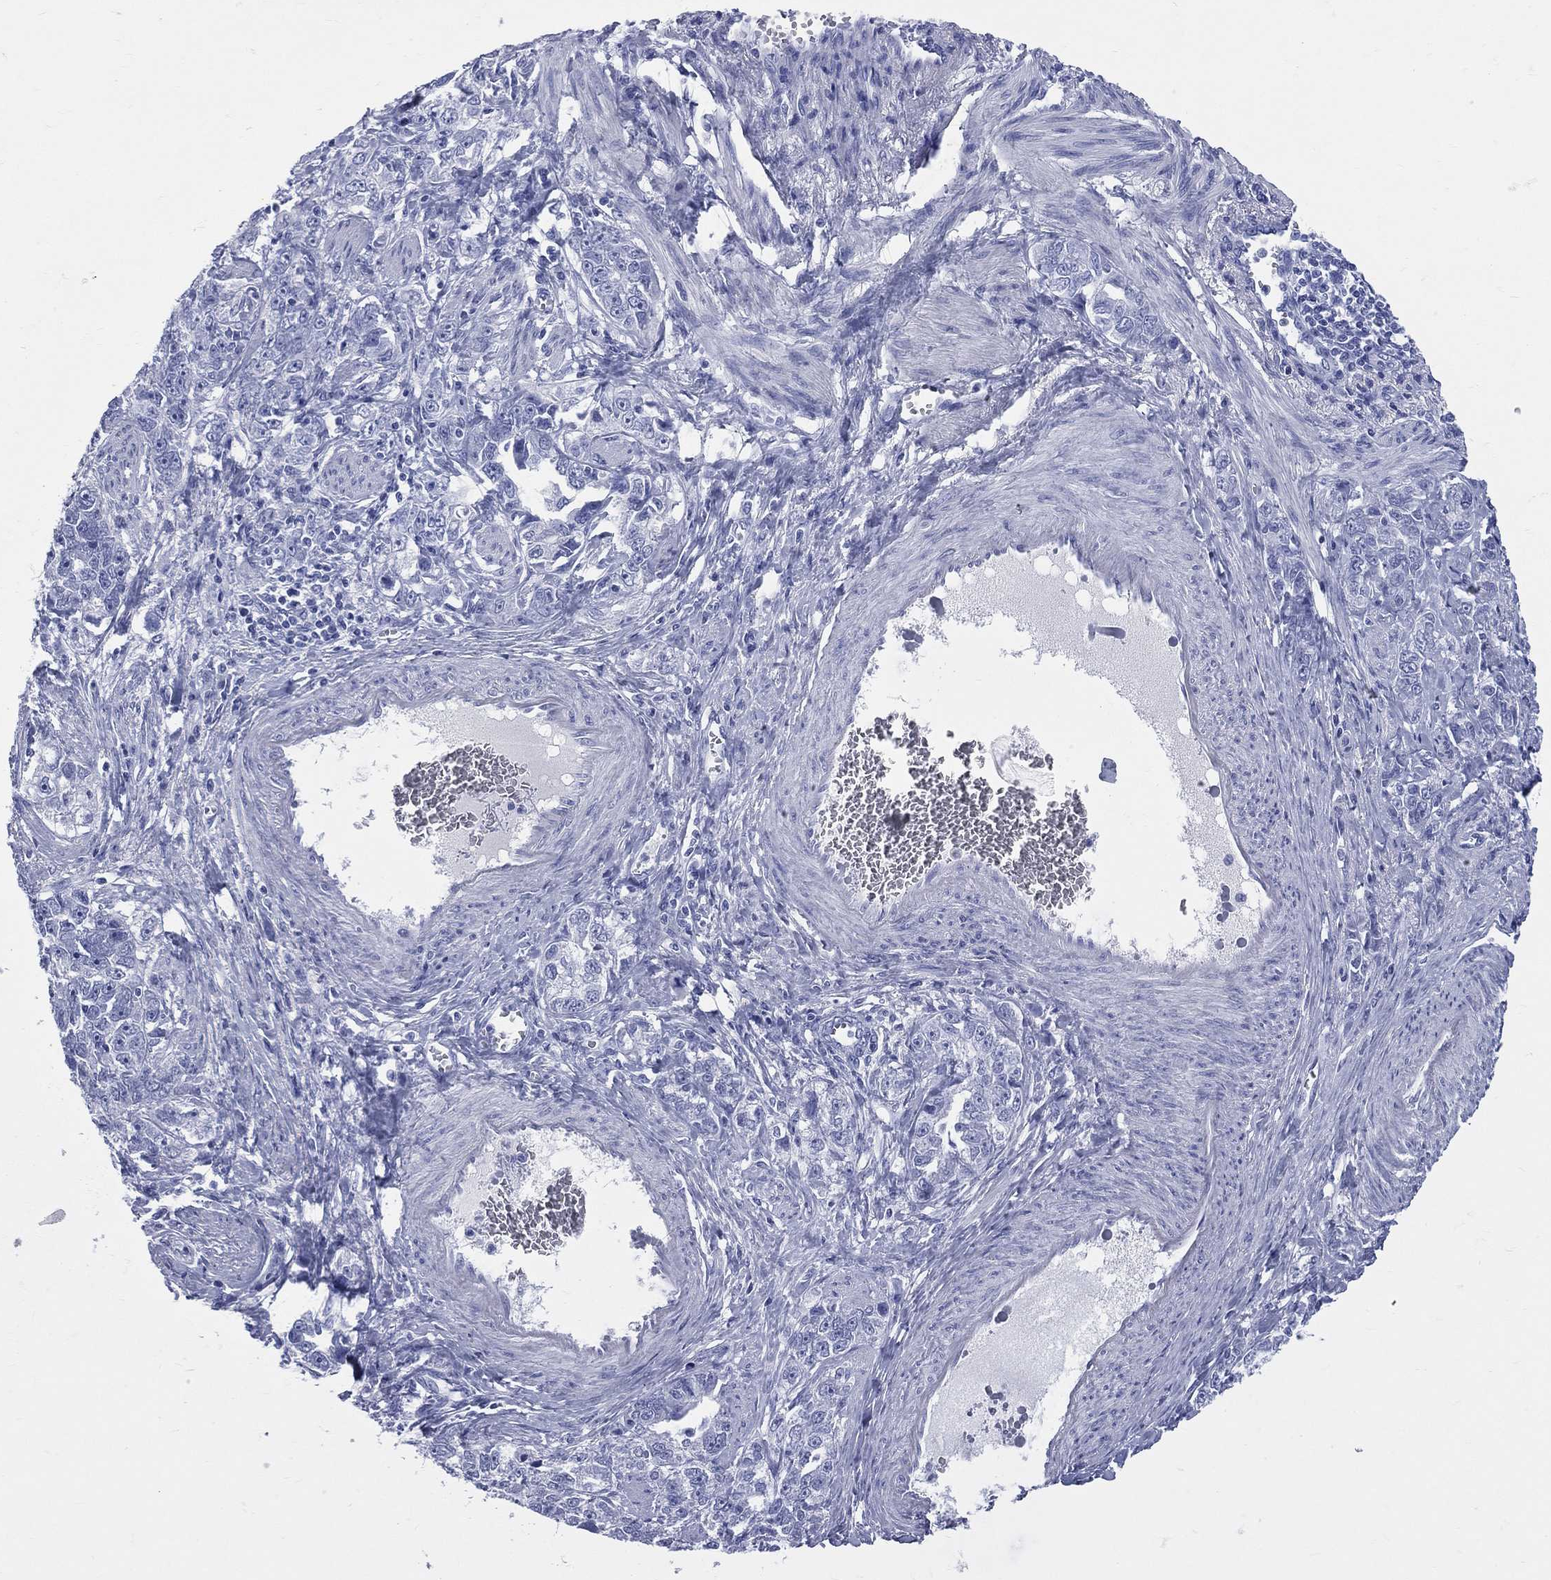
{"staining": {"intensity": "negative", "quantity": "none", "location": "none"}, "tissue": "ovarian cancer", "cell_type": "Tumor cells", "image_type": "cancer", "snomed": [{"axis": "morphology", "description": "Cystadenocarcinoma, serous, NOS"}, {"axis": "topography", "description": "Ovary"}], "caption": "This is an immunohistochemistry histopathology image of serous cystadenocarcinoma (ovarian). There is no expression in tumor cells.", "gene": "CYLC1", "patient": {"sex": "female", "age": 51}}